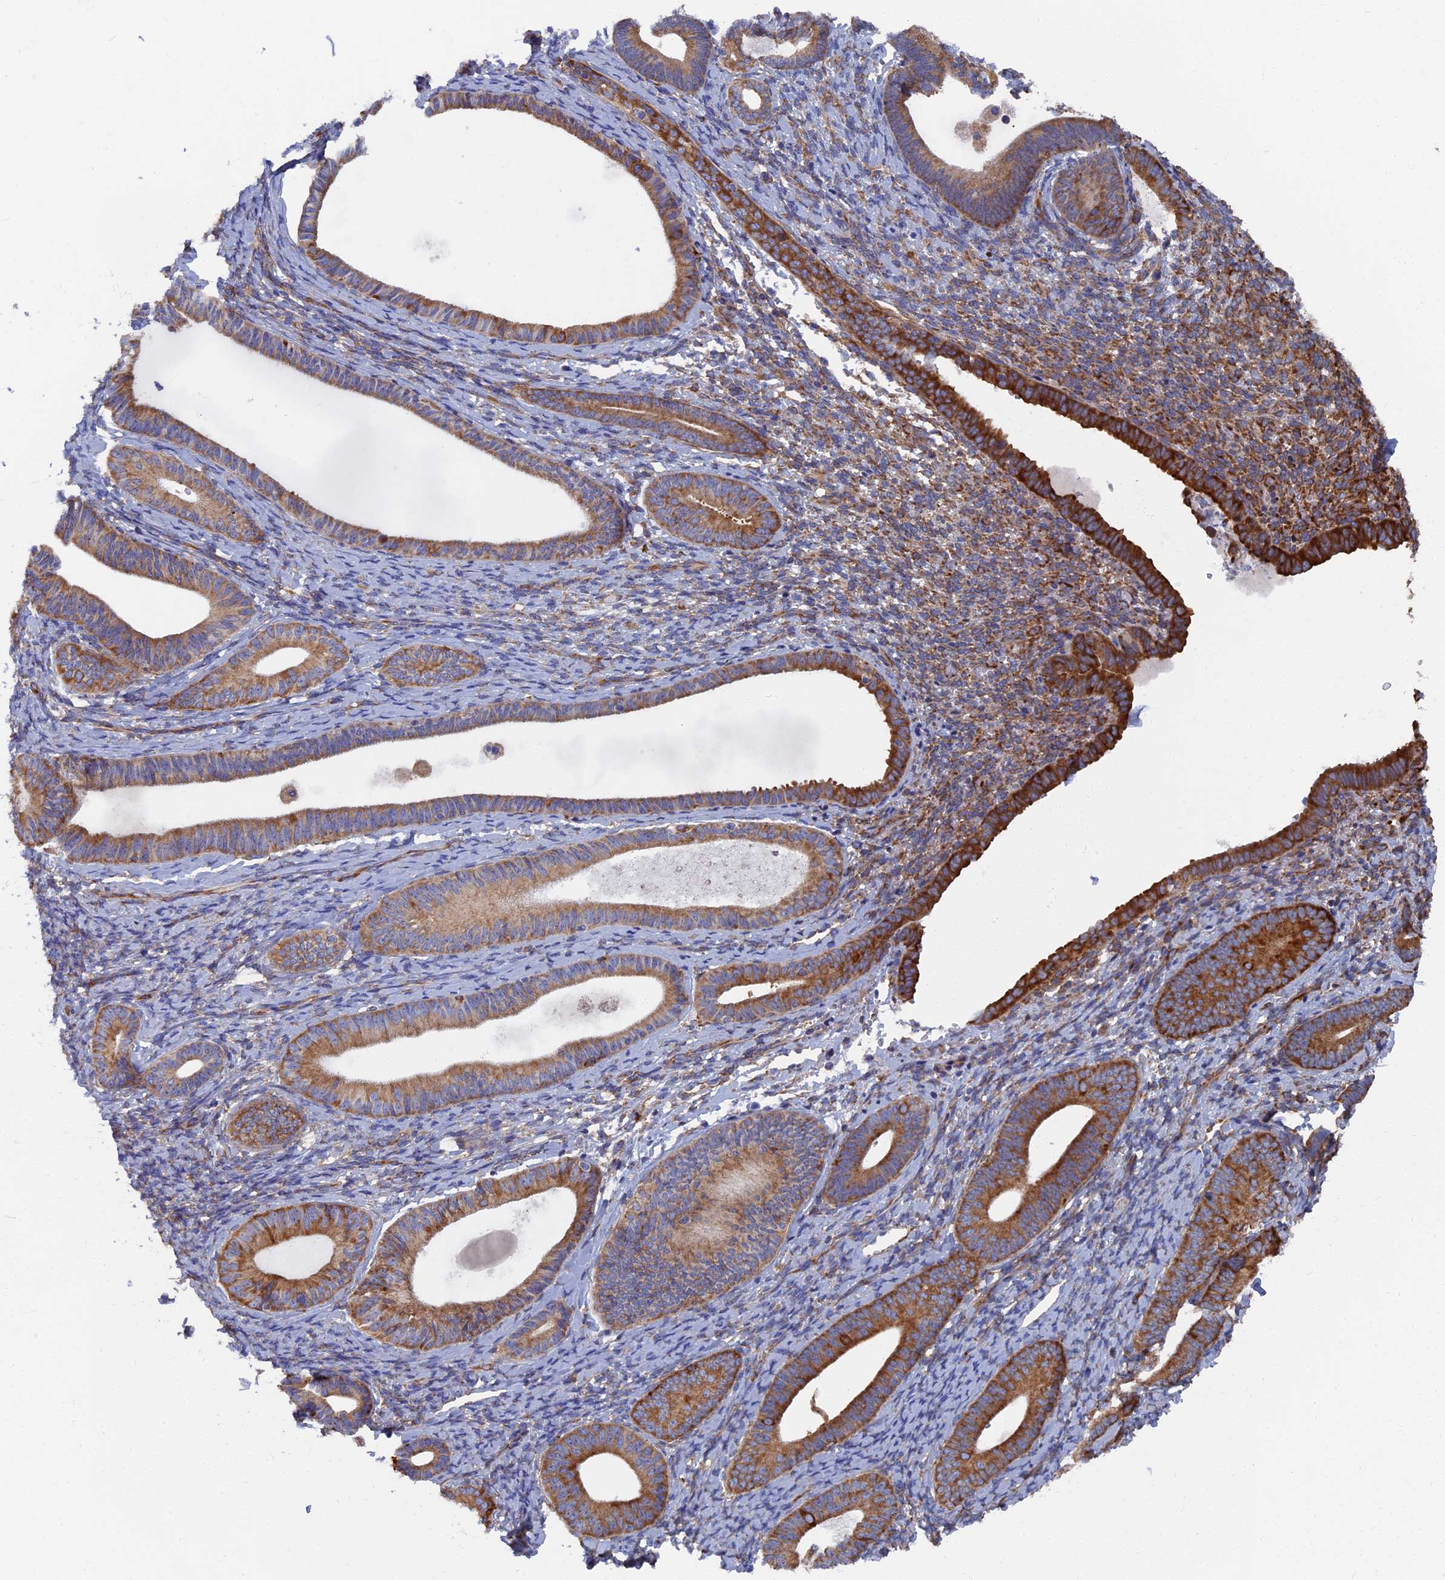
{"staining": {"intensity": "moderate", "quantity": "25%-75%", "location": "cytoplasmic/membranous"}, "tissue": "endometrium", "cell_type": "Cells in endometrial stroma", "image_type": "normal", "snomed": [{"axis": "morphology", "description": "Normal tissue, NOS"}, {"axis": "topography", "description": "Endometrium"}], "caption": "The immunohistochemical stain shows moderate cytoplasmic/membranous expression in cells in endometrial stroma of benign endometrium. Using DAB (brown) and hematoxylin (blue) stains, captured at high magnification using brightfield microscopy.", "gene": "YBX1", "patient": {"sex": "female", "age": 65}}